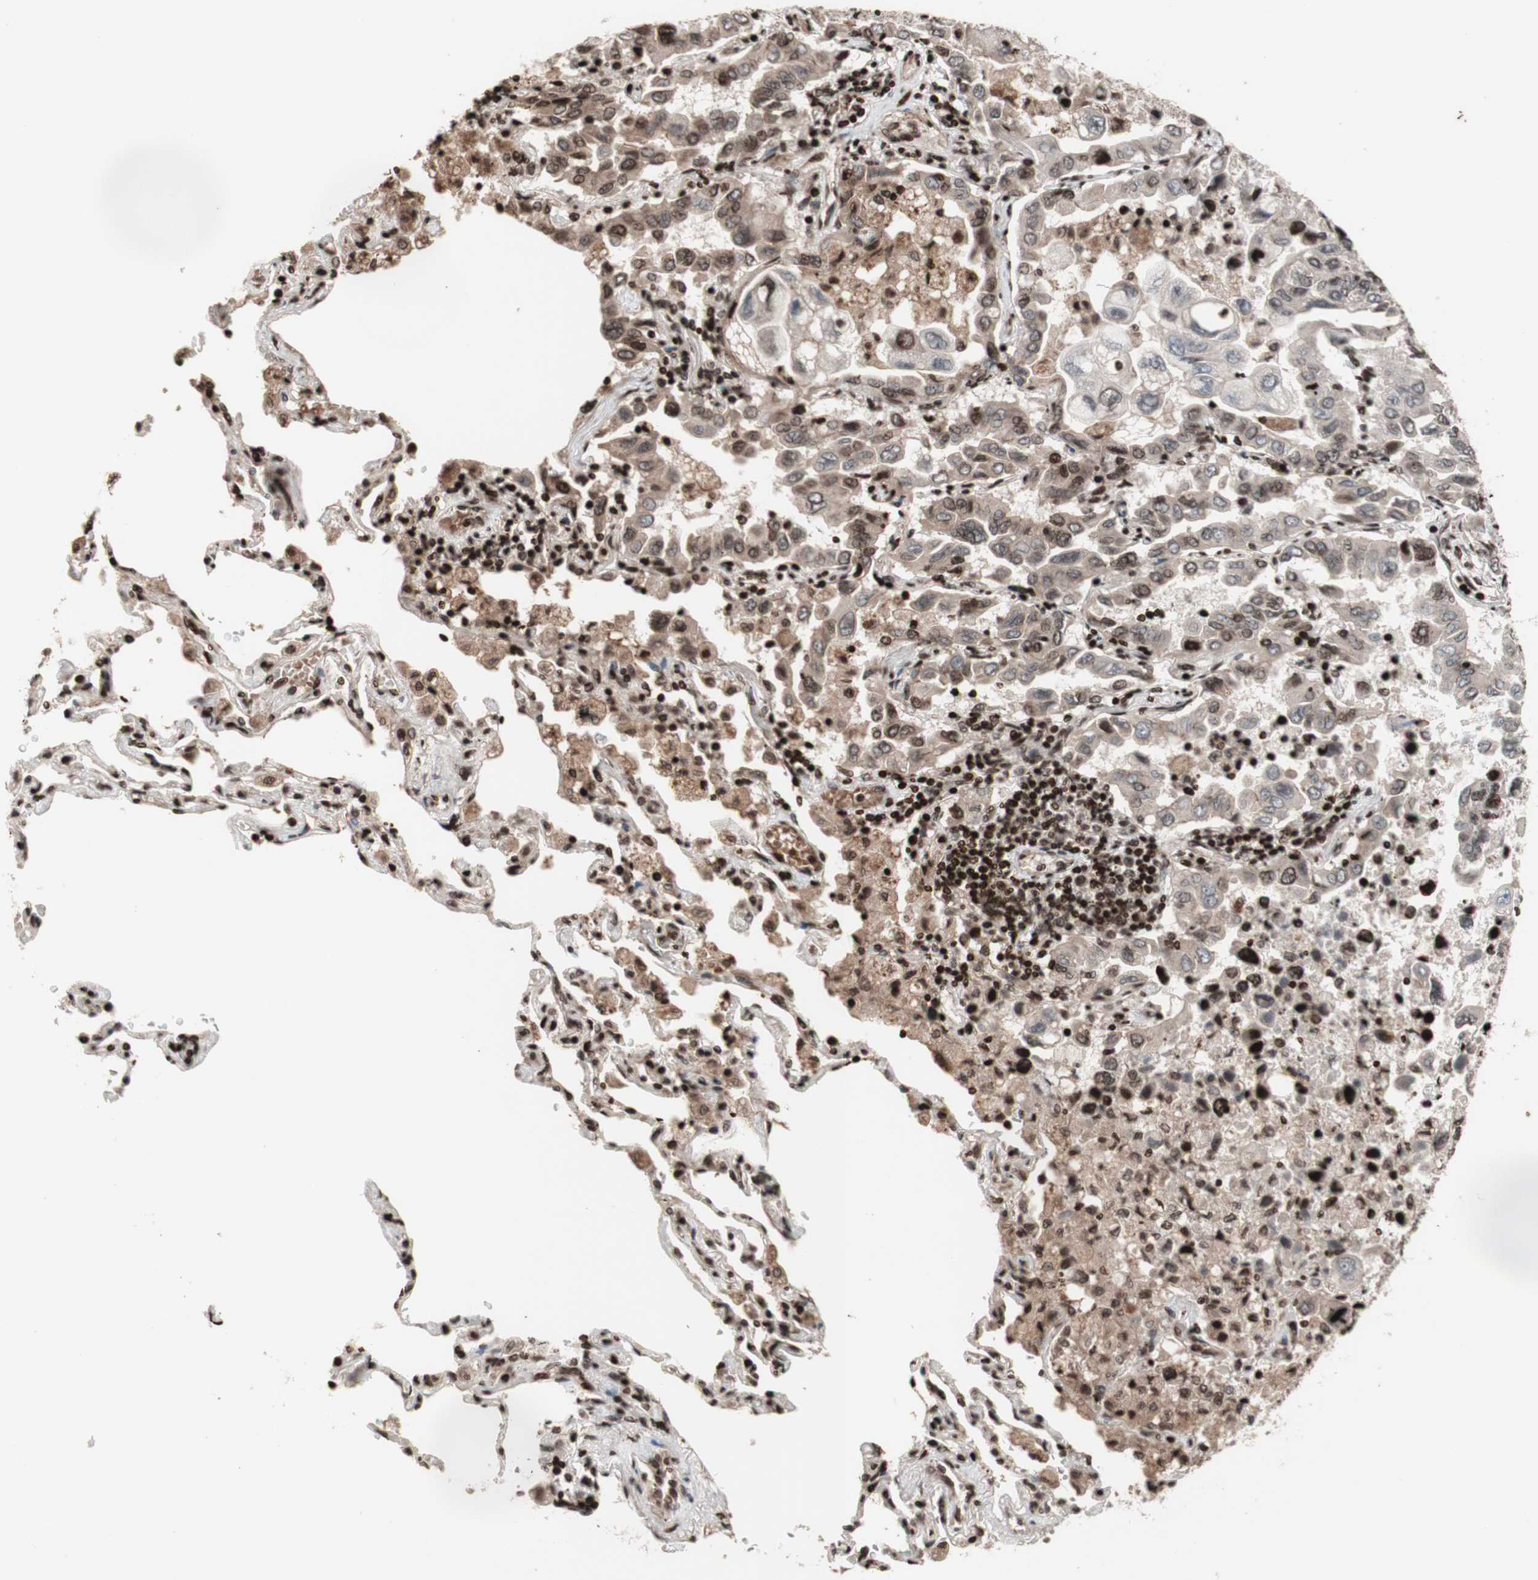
{"staining": {"intensity": "weak", "quantity": "<25%", "location": "cytoplasmic/membranous,nuclear"}, "tissue": "lung cancer", "cell_type": "Tumor cells", "image_type": "cancer", "snomed": [{"axis": "morphology", "description": "Adenocarcinoma, NOS"}, {"axis": "topography", "description": "Lung"}], "caption": "The image shows no staining of tumor cells in adenocarcinoma (lung).", "gene": "POLA1", "patient": {"sex": "male", "age": 64}}